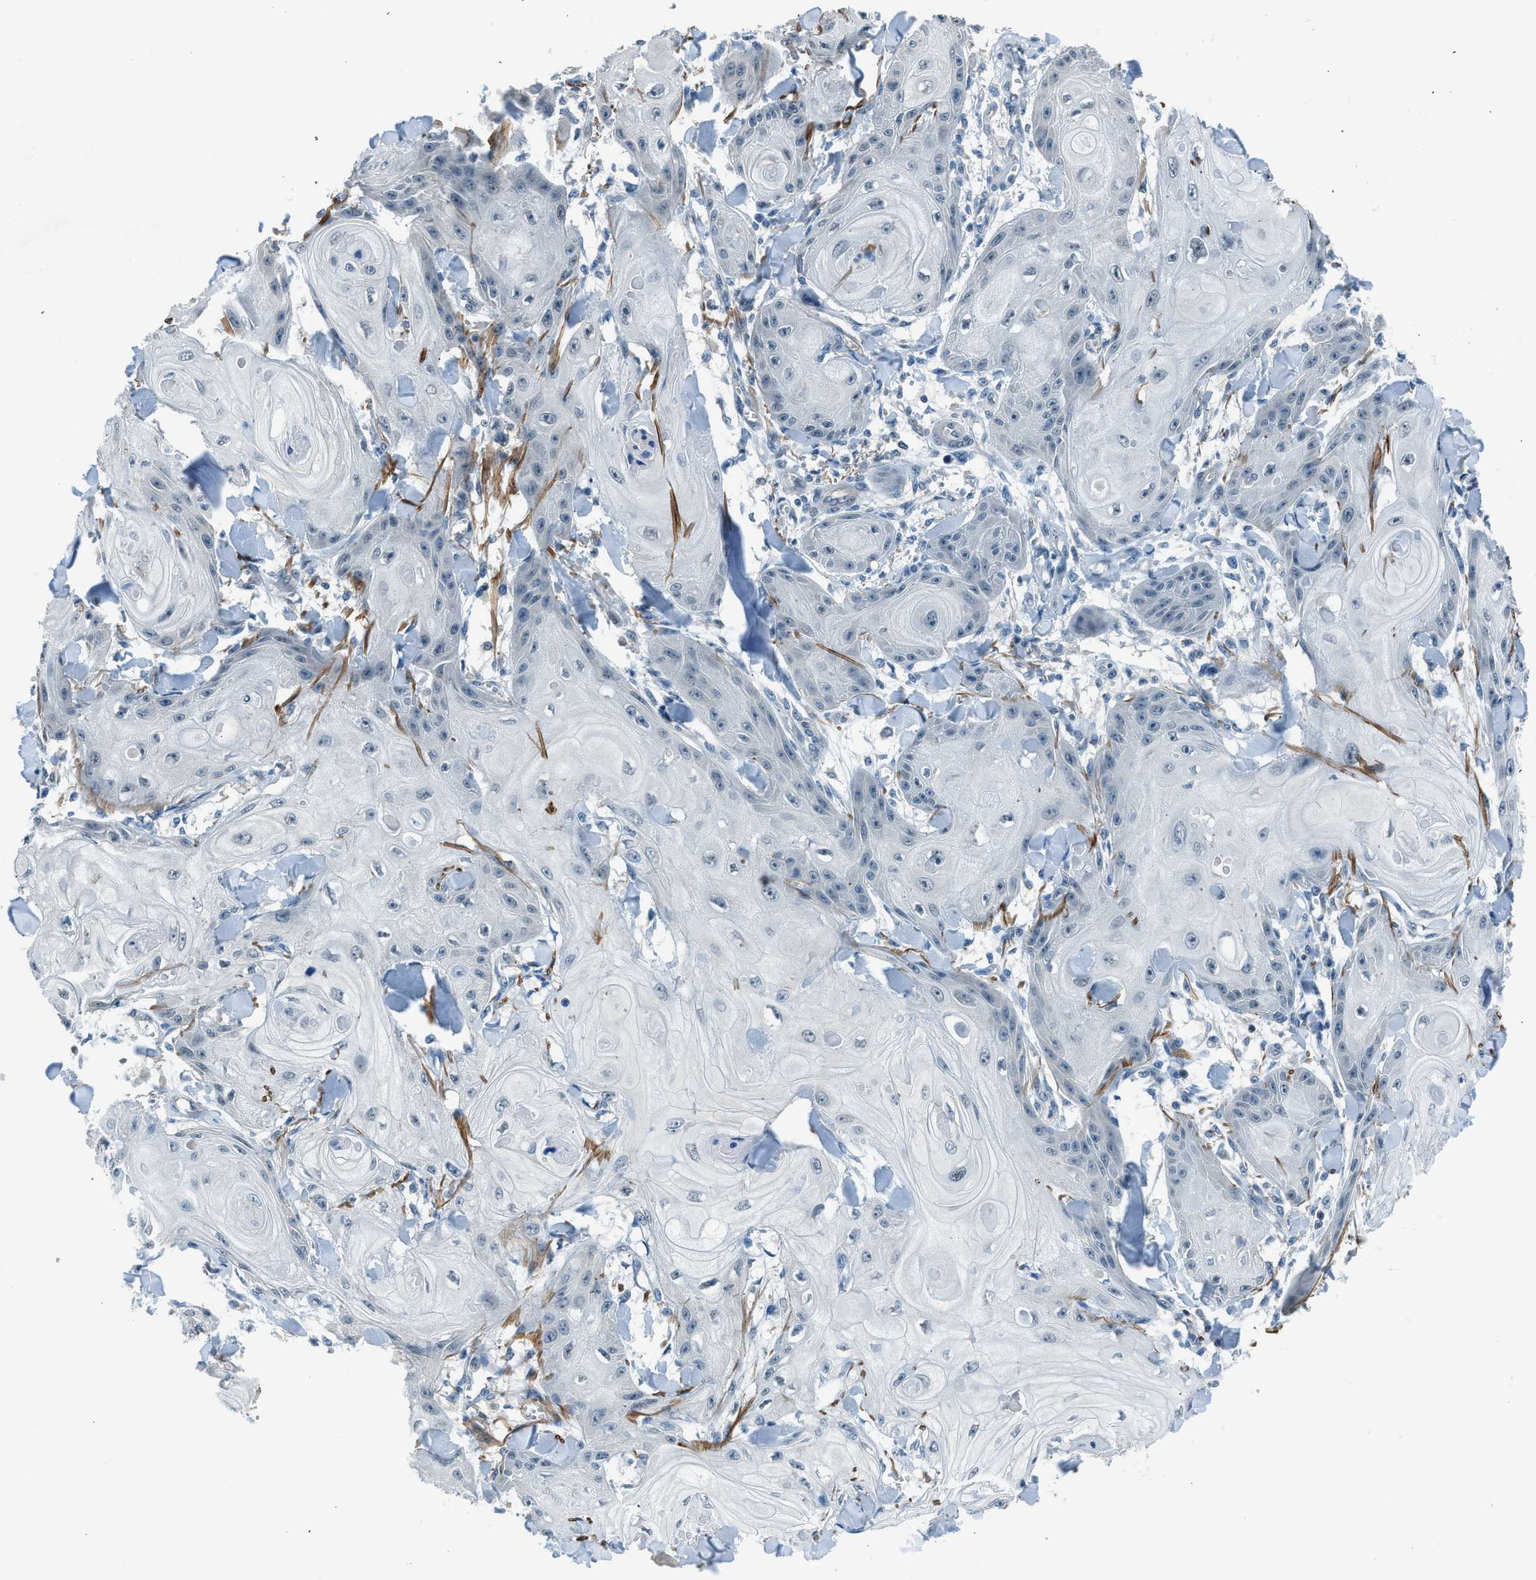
{"staining": {"intensity": "negative", "quantity": "none", "location": "none"}, "tissue": "skin cancer", "cell_type": "Tumor cells", "image_type": "cancer", "snomed": [{"axis": "morphology", "description": "Squamous cell carcinoma, NOS"}, {"axis": "topography", "description": "Skin"}], "caption": "This is an immunohistochemistry (IHC) image of squamous cell carcinoma (skin). There is no expression in tumor cells.", "gene": "LMLN", "patient": {"sex": "male", "age": 74}}